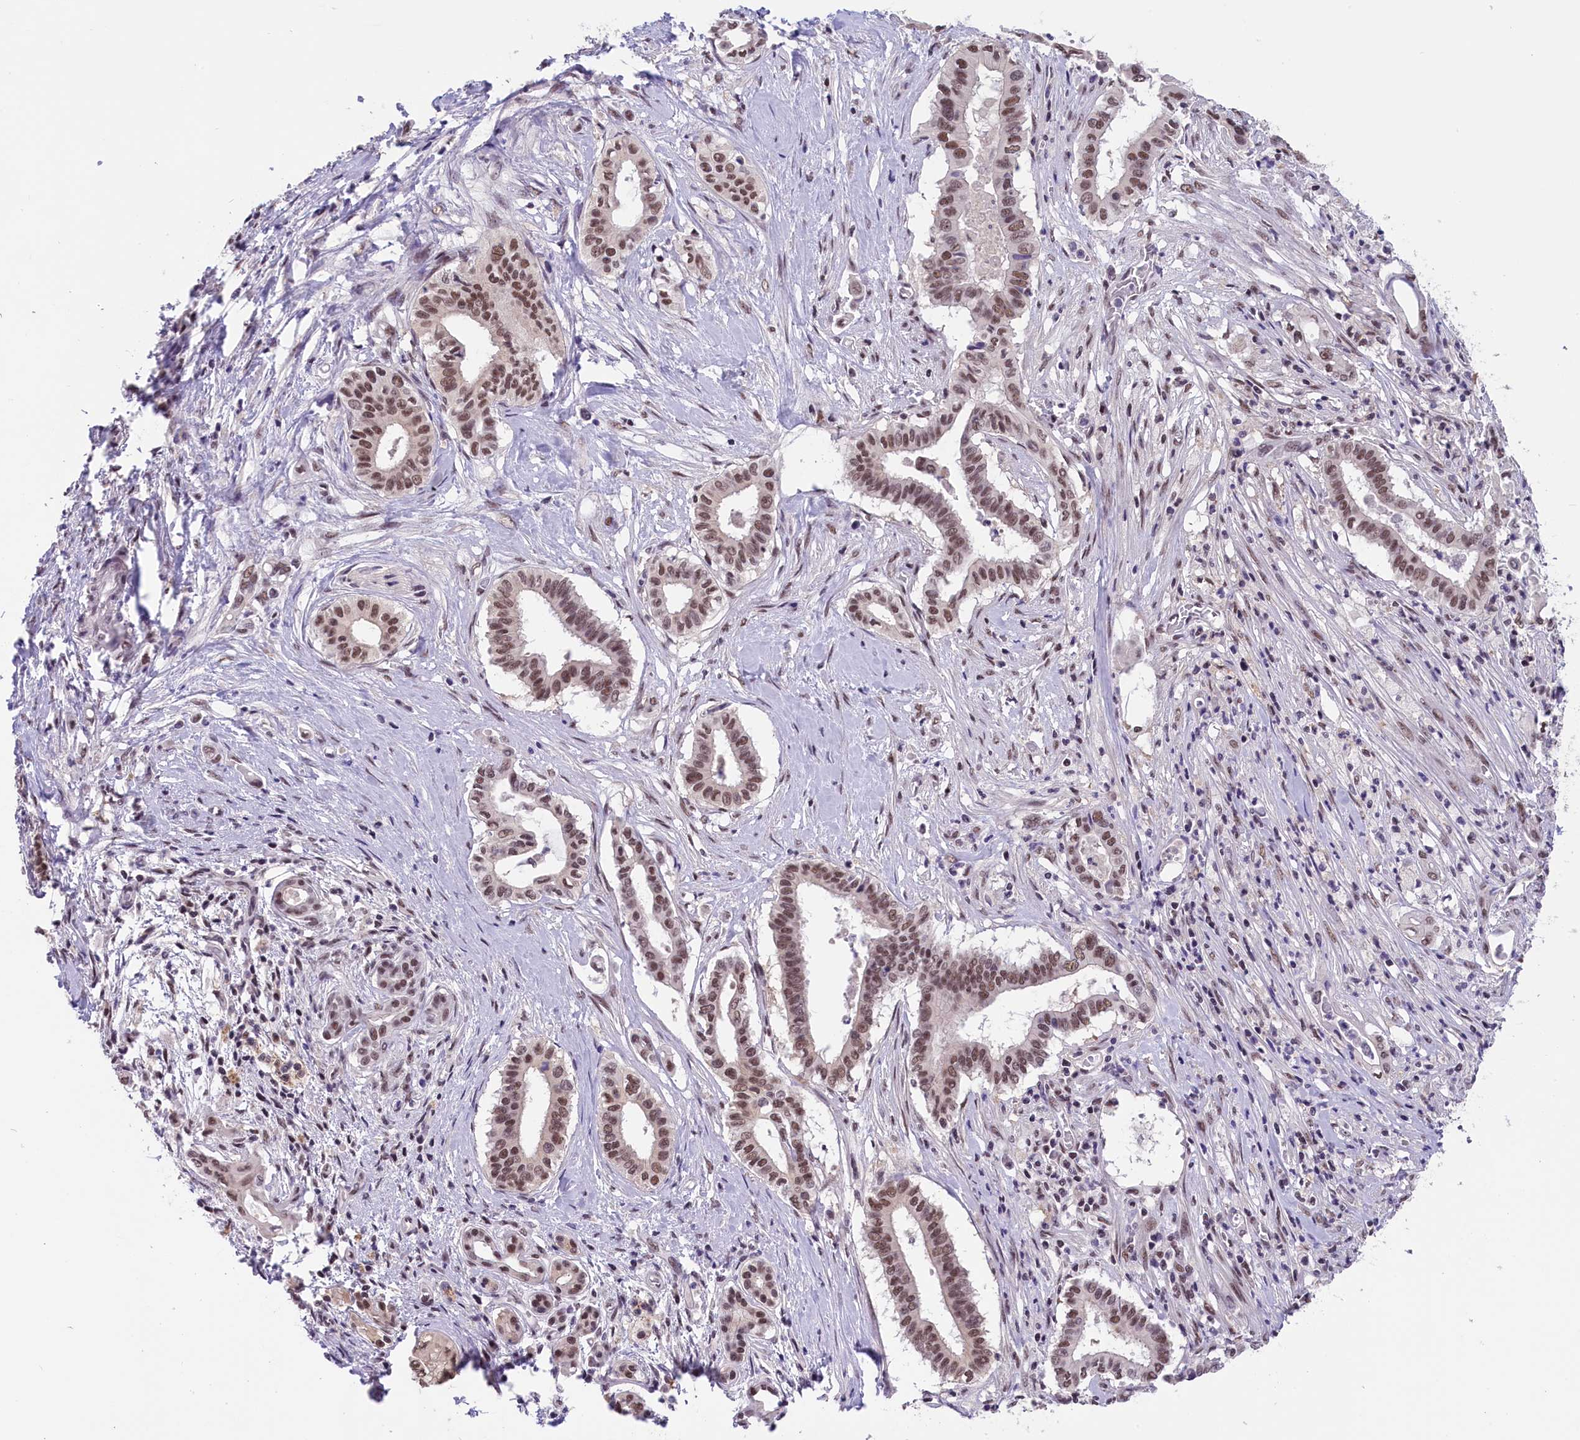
{"staining": {"intensity": "moderate", "quantity": ">75%", "location": "nuclear"}, "tissue": "pancreatic cancer", "cell_type": "Tumor cells", "image_type": "cancer", "snomed": [{"axis": "morphology", "description": "Adenocarcinoma, NOS"}, {"axis": "topography", "description": "Pancreas"}], "caption": "DAB immunohistochemical staining of human pancreatic cancer (adenocarcinoma) demonstrates moderate nuclear protein staining in approximately >75% of tumor cells.", "gene": "ZC3H4", "patient": {"sex": "female", "age": 77}}